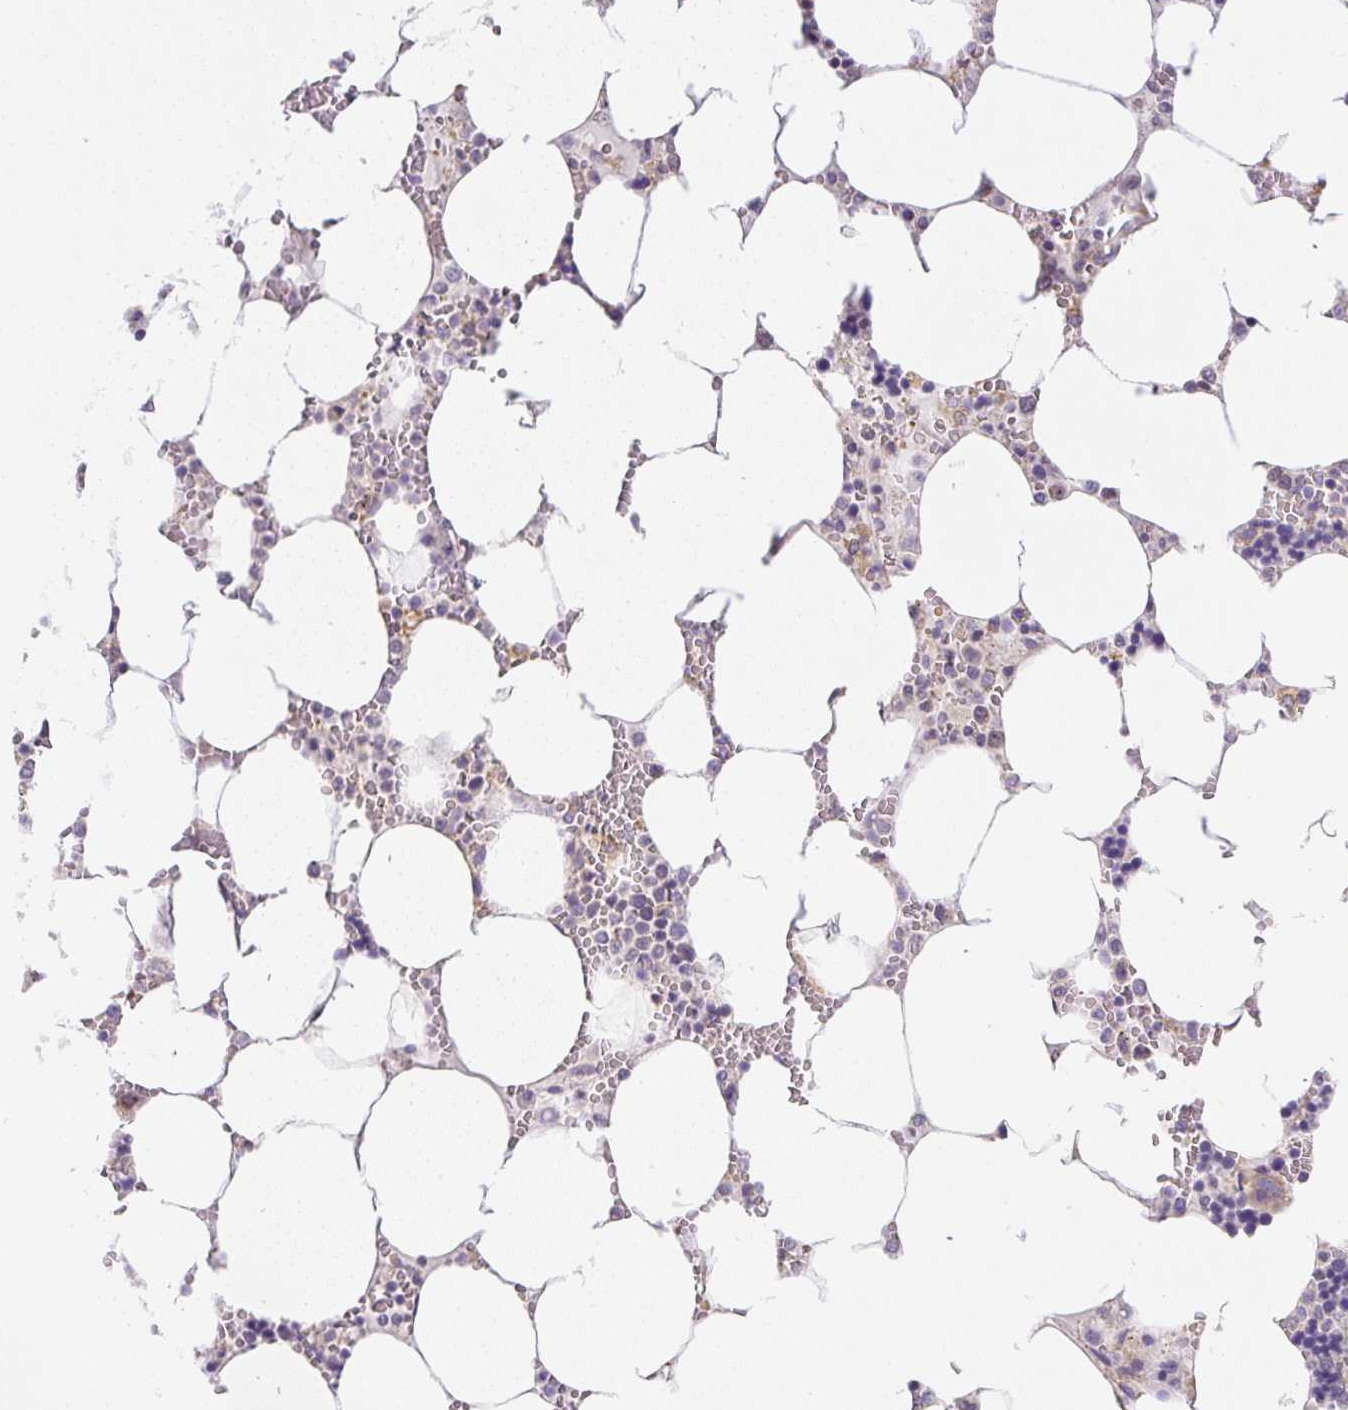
{"staining": {"intensity": "moderate", "quantity": "<25%", "location": "cytoplasmic/membranous"}, "tissue": "bone marrow", "cell_type": "Hematopoietic cells", "image_type": "normal", "snomed": [{"axis": "morphology", "description": "Normal tissue, NOS"}, {"axis": "topography", "description": "Bone marrow"}], "caption": "A brown stain highlights moderate cytoplasmic/membranous staining of a protein in hematopoietic cells of normal human bone marrow. (DAB (3,3'-diaminobenzidine) IHC with brightfield microscopy, high magnification).", "gene": "PLA2G4A", "patient": {"sex": "male", "age": 64}}